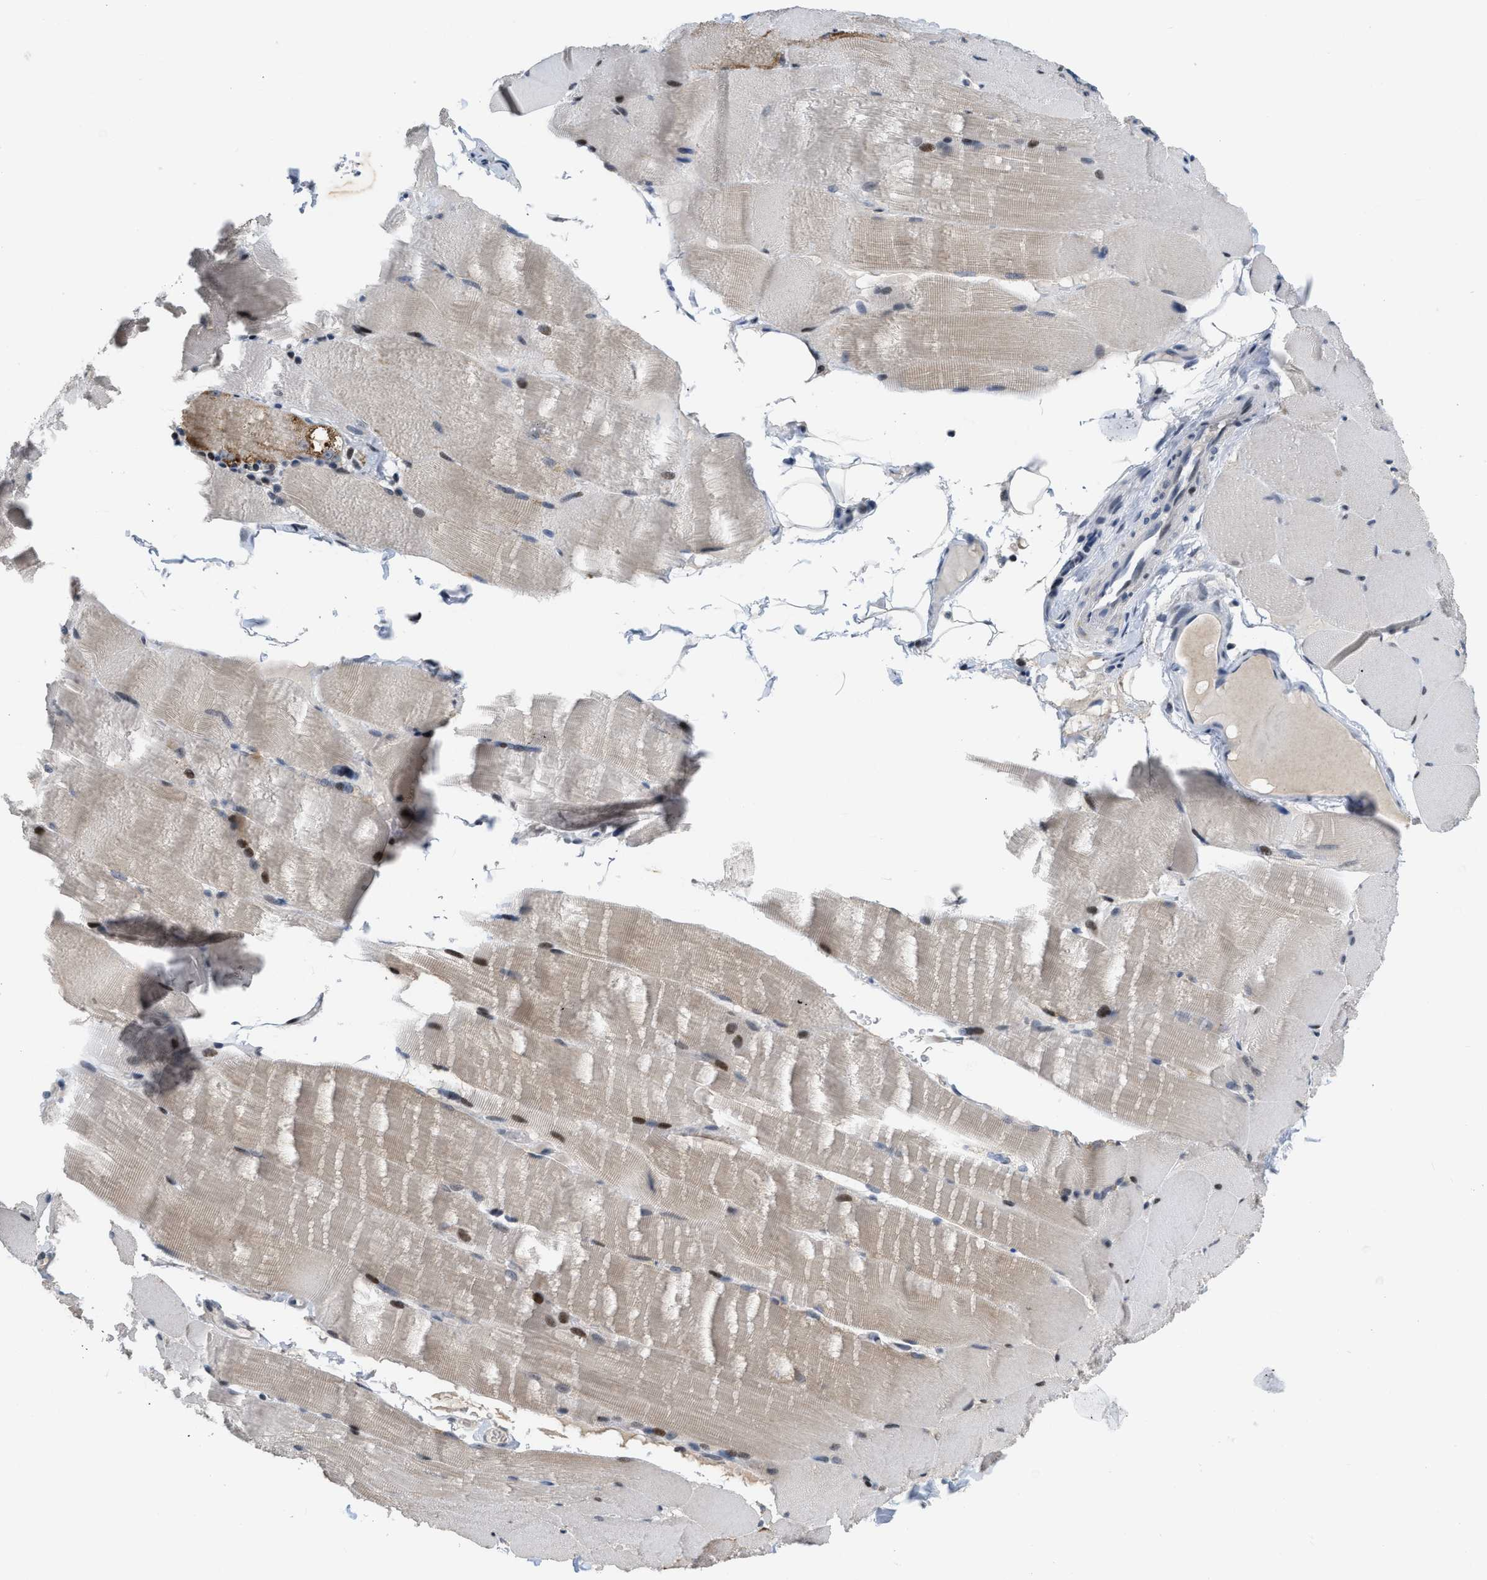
{"staining": {"intensity": "weak", "quantity": "25%-75%", "location": "cytoplasmic/membranous"}, "tissue": "skeletal muscle", "cell_type": "Myocytes", "image_type": "normal", "snomed": [{"axis": "morphology", "description": "Normal tissue, NOS"}, {"axis": "topography", "description": "Skin"}, {"axis": "topography", "description": "Skeletal muscle"}], "caption": "Immunohistochemical staining of unremarkable human skeletal muscle exhibits 25%-75% levels of weak cytoplasmic/membranous protein staining in about 25%-75% of myocytes. (DAB (3,3'-diaminobenzidine) = brown stain, brightfield microscopy at high magnification).", "gene": "SETDB1", "patient": {"sex": "male", "age": 83}}